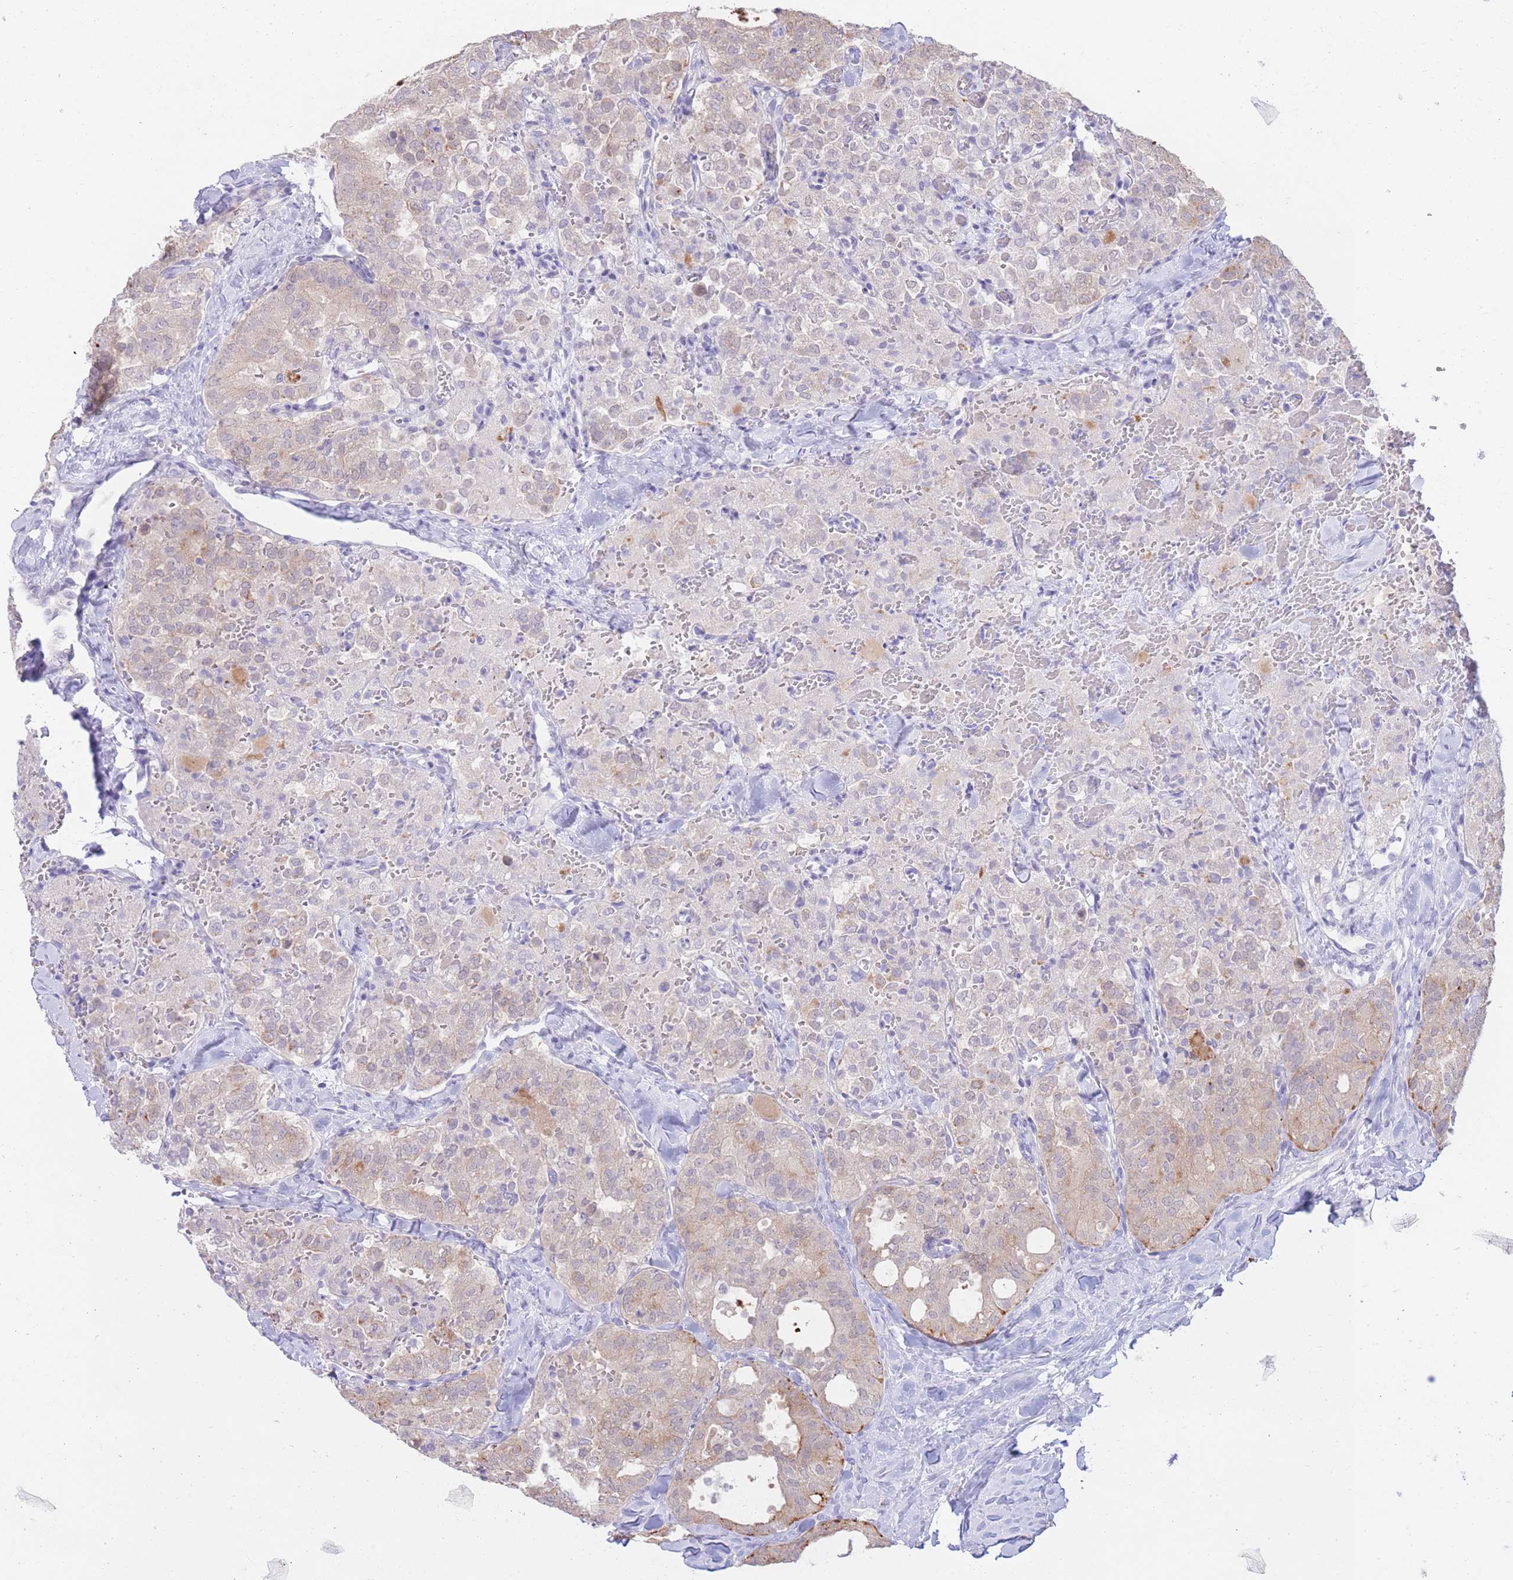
{"staining": {"intensity": "moderate", "quantity": "<25%", "location": "cytoplasmic/membranous"}, "tissue": "thyroid cancer", "cell_type": "Tumor cells", "image_type": "cancer", "snomed": [{"axis": "morphology", "description": "Follicular adenoma carcinoma, NOS"}, {"axis": "topography", "description": "Thyroid gland"}], "caption": "Human thyroid cancer stained with a protein marker shows moderate staining in tumor cells.", "gene": "FAH", "patient": {"sex": "male", "age": 75}}